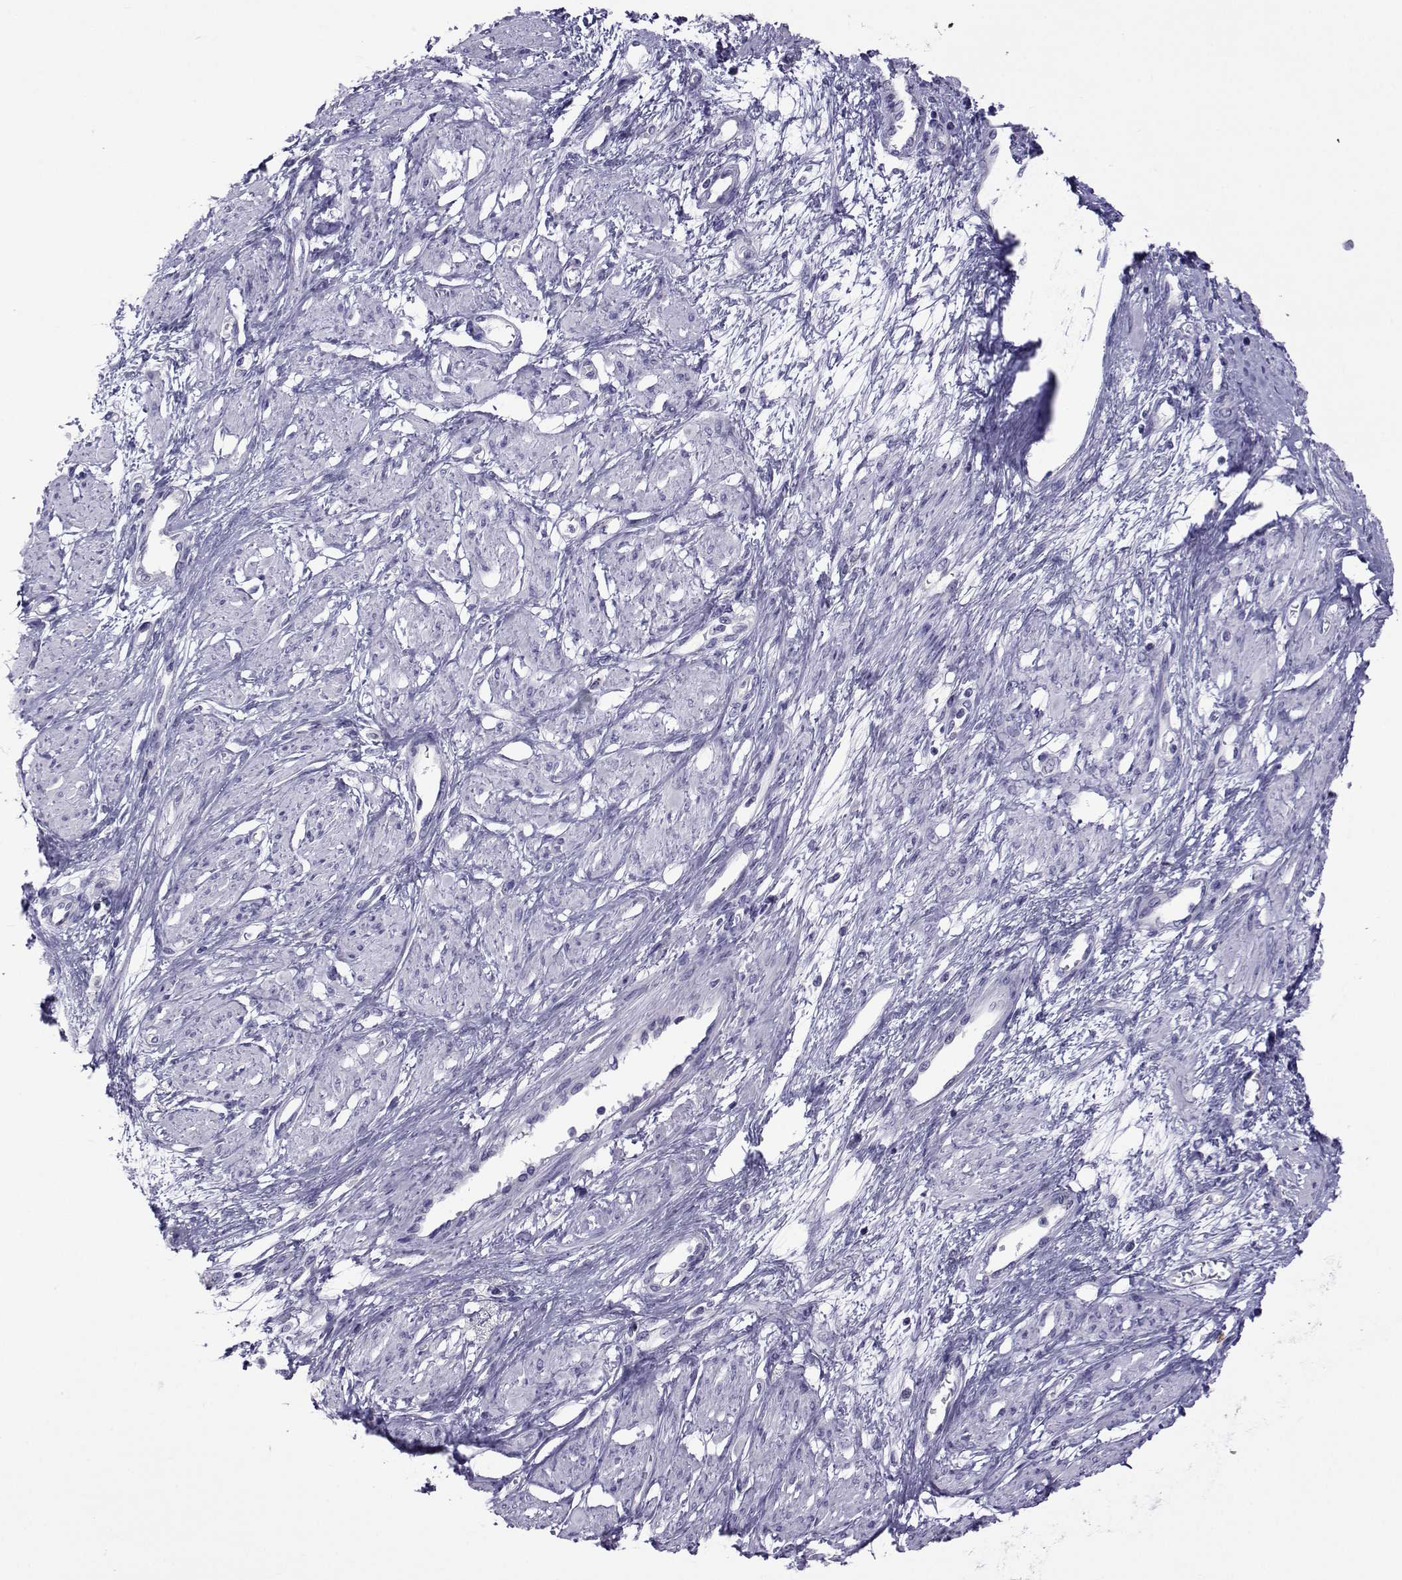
{"staining": {"intensity": "negative", "quantity": "none", "location": "none"}, "tissue": "smooth muscle", "cell_type": "Smooth muscle cells", "image_type": "normal", "snomed": [{"axis": "morphology", "description": "Normal tissue, NOS"}, {"axis": "topography", "description": "Smooth muscle"}, {"axis": "topography", "description": "Uterus"}], "caption": "IHC image of normal human smooth muscle stained for a protein (brown), which demonstrates no staining in smooth muscle cells.", "gene": "COL22A1", "patient": {"sex": "female", "age": 39}}